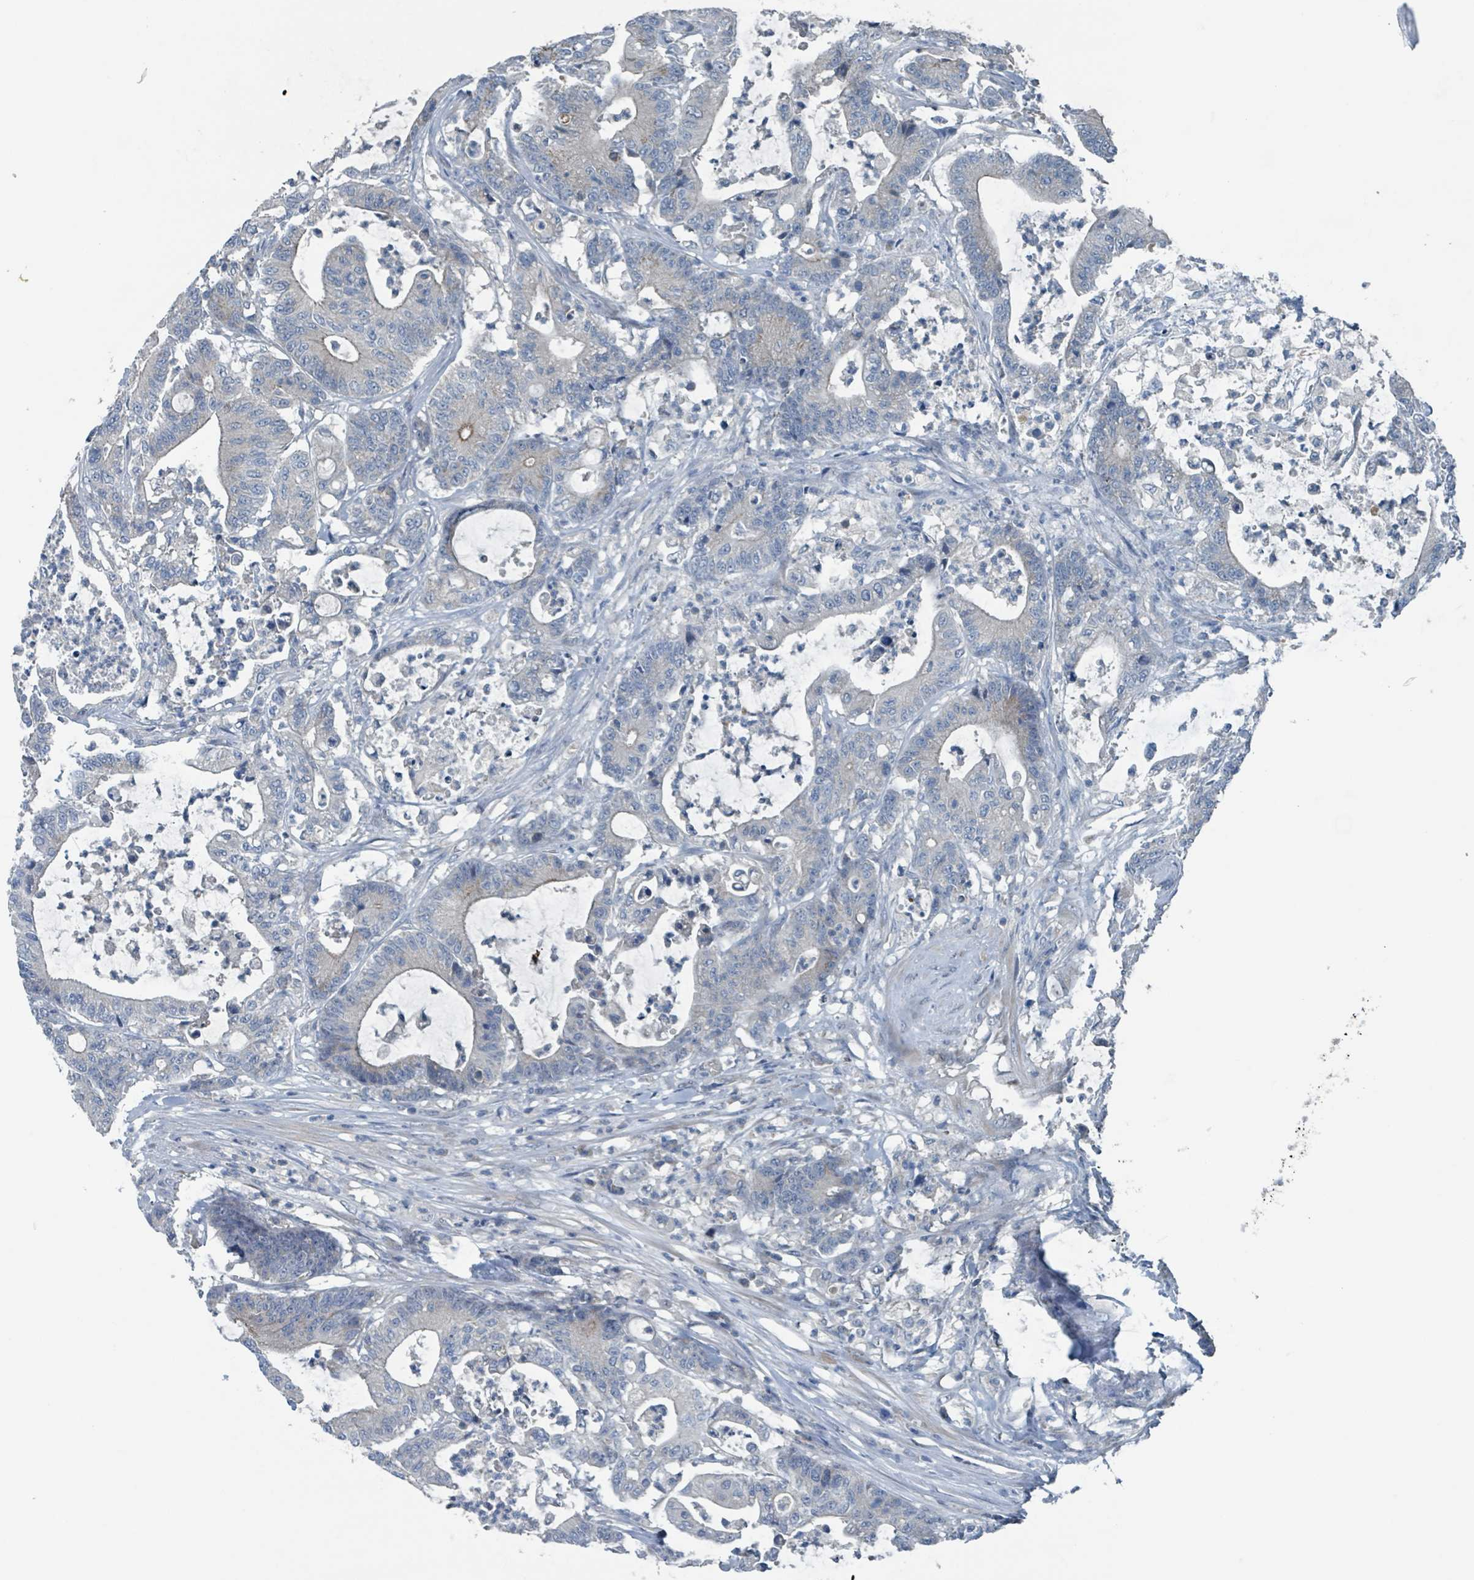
{"staining": {"intensity": "negative", "quantity": "none", "location": "none"}, "tissue": "colorectal cancer", "cell_type": "Tumor cells", "image_type": "cancer", "snomed": [{"axis": "morphology", "description": "Adenocarcinoma, NOS"}, {"axis": "topography", "description": "Colon"}], "caption": "Adenocarcinoma (colorectal) stained for a protein using immunohistochemistry demonstrates no positivity tumor cells.", "gene": "ACBD4", "patient": {"sex": "female", "age": 84}}